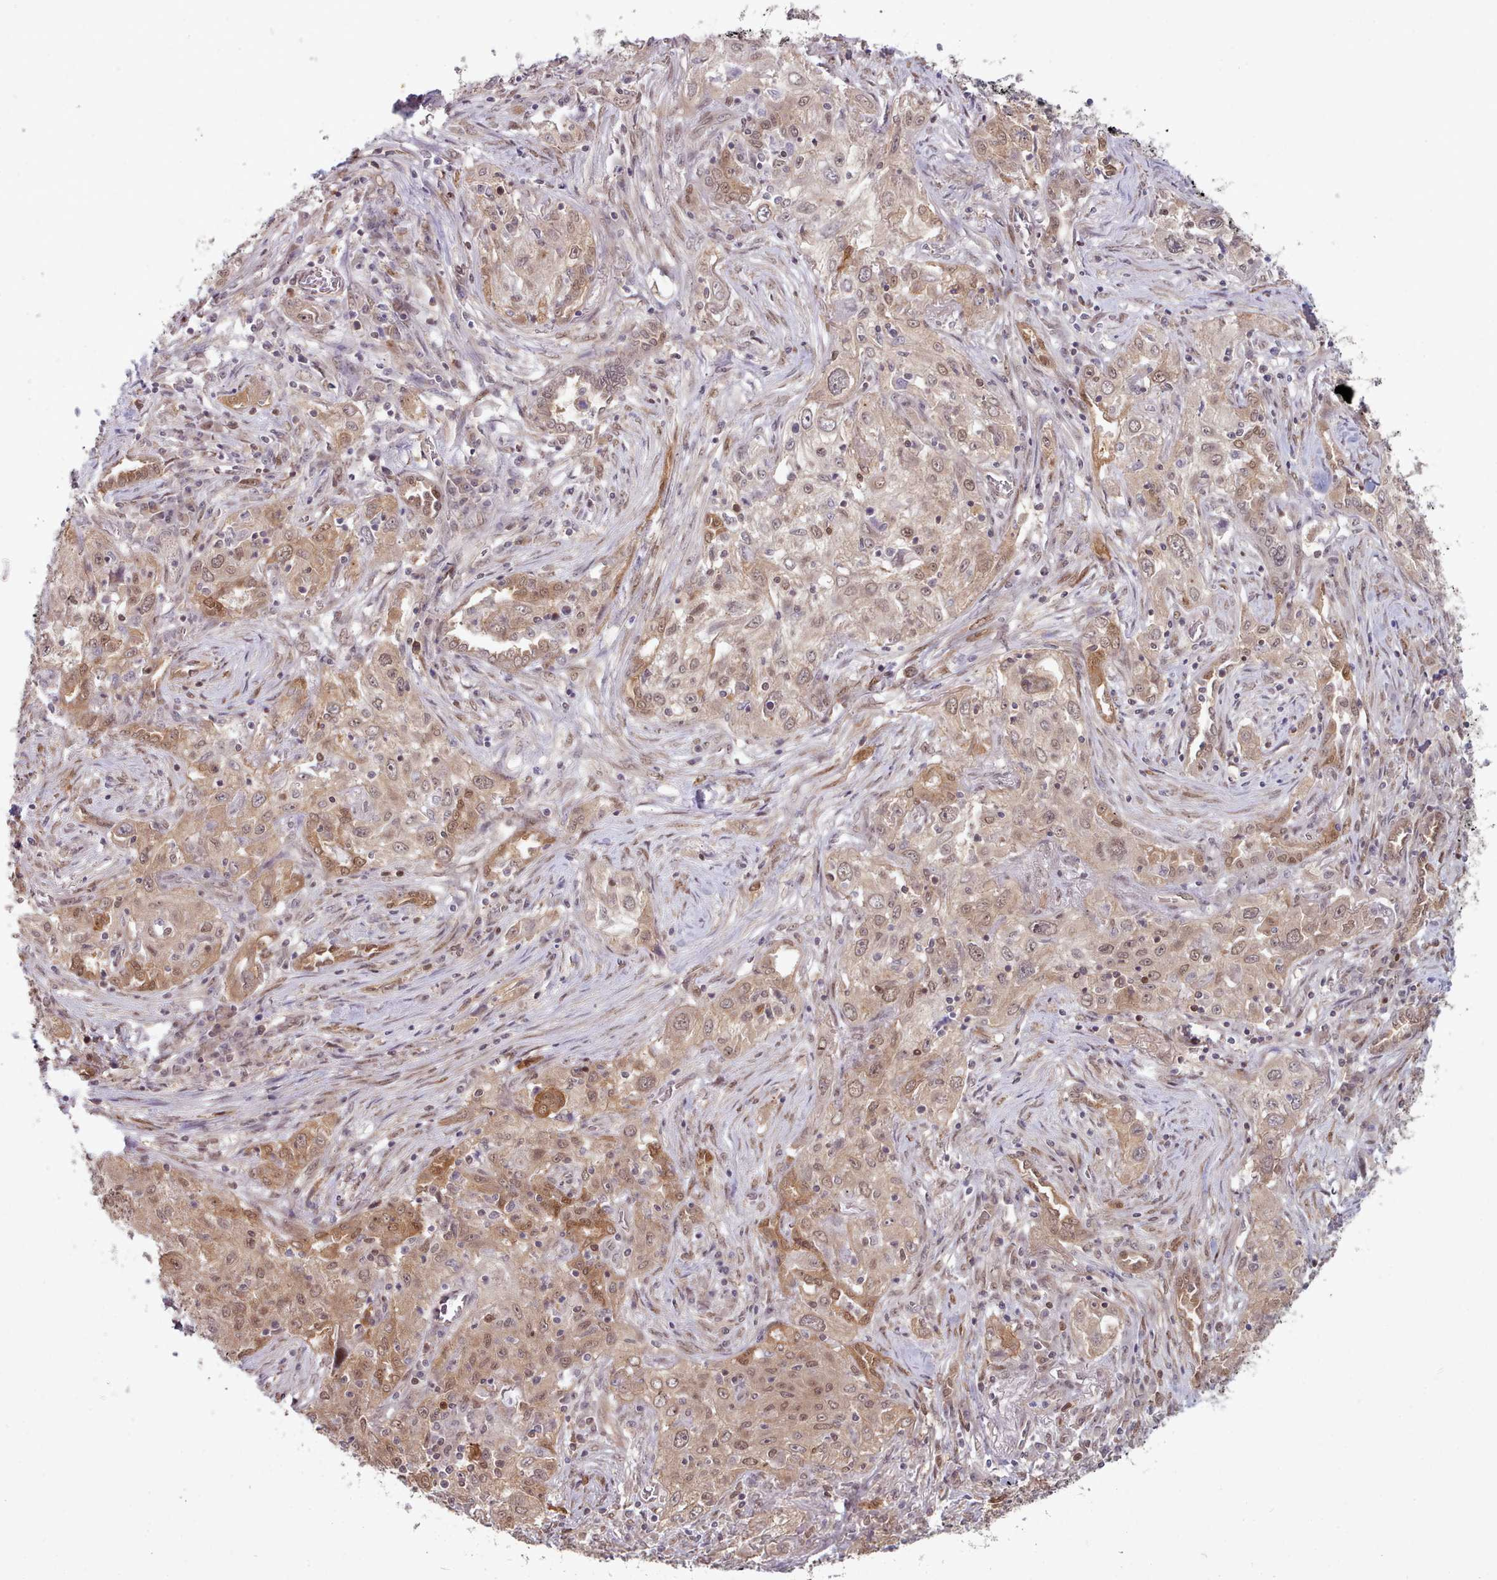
{"staining": {"intensity": "moderate", "quantity": ">75%", "location": "cytoplasmic/membranous,nuclear"}, "tissue": "lung cancer", "cell_type": "Tumor cells", "image_type": "cancer", "snomed": [{"axis": "morphology", "description": "Squamous cell carcinoma, NOS"}, {"axis": "topography", "description": "Lung"}], "caption": "High-magnification brightfield microscopy of lung squamous cell carcinoma stained with DAB (brown) and counterstained with hematoxylin (blue). tumor cells exhibit moderate cytoplasmic/membranous and nuclear expression is identified in approximately>75% of cells.", "gene": "CES3", "patient": {"sex": "female", "age": 69}}